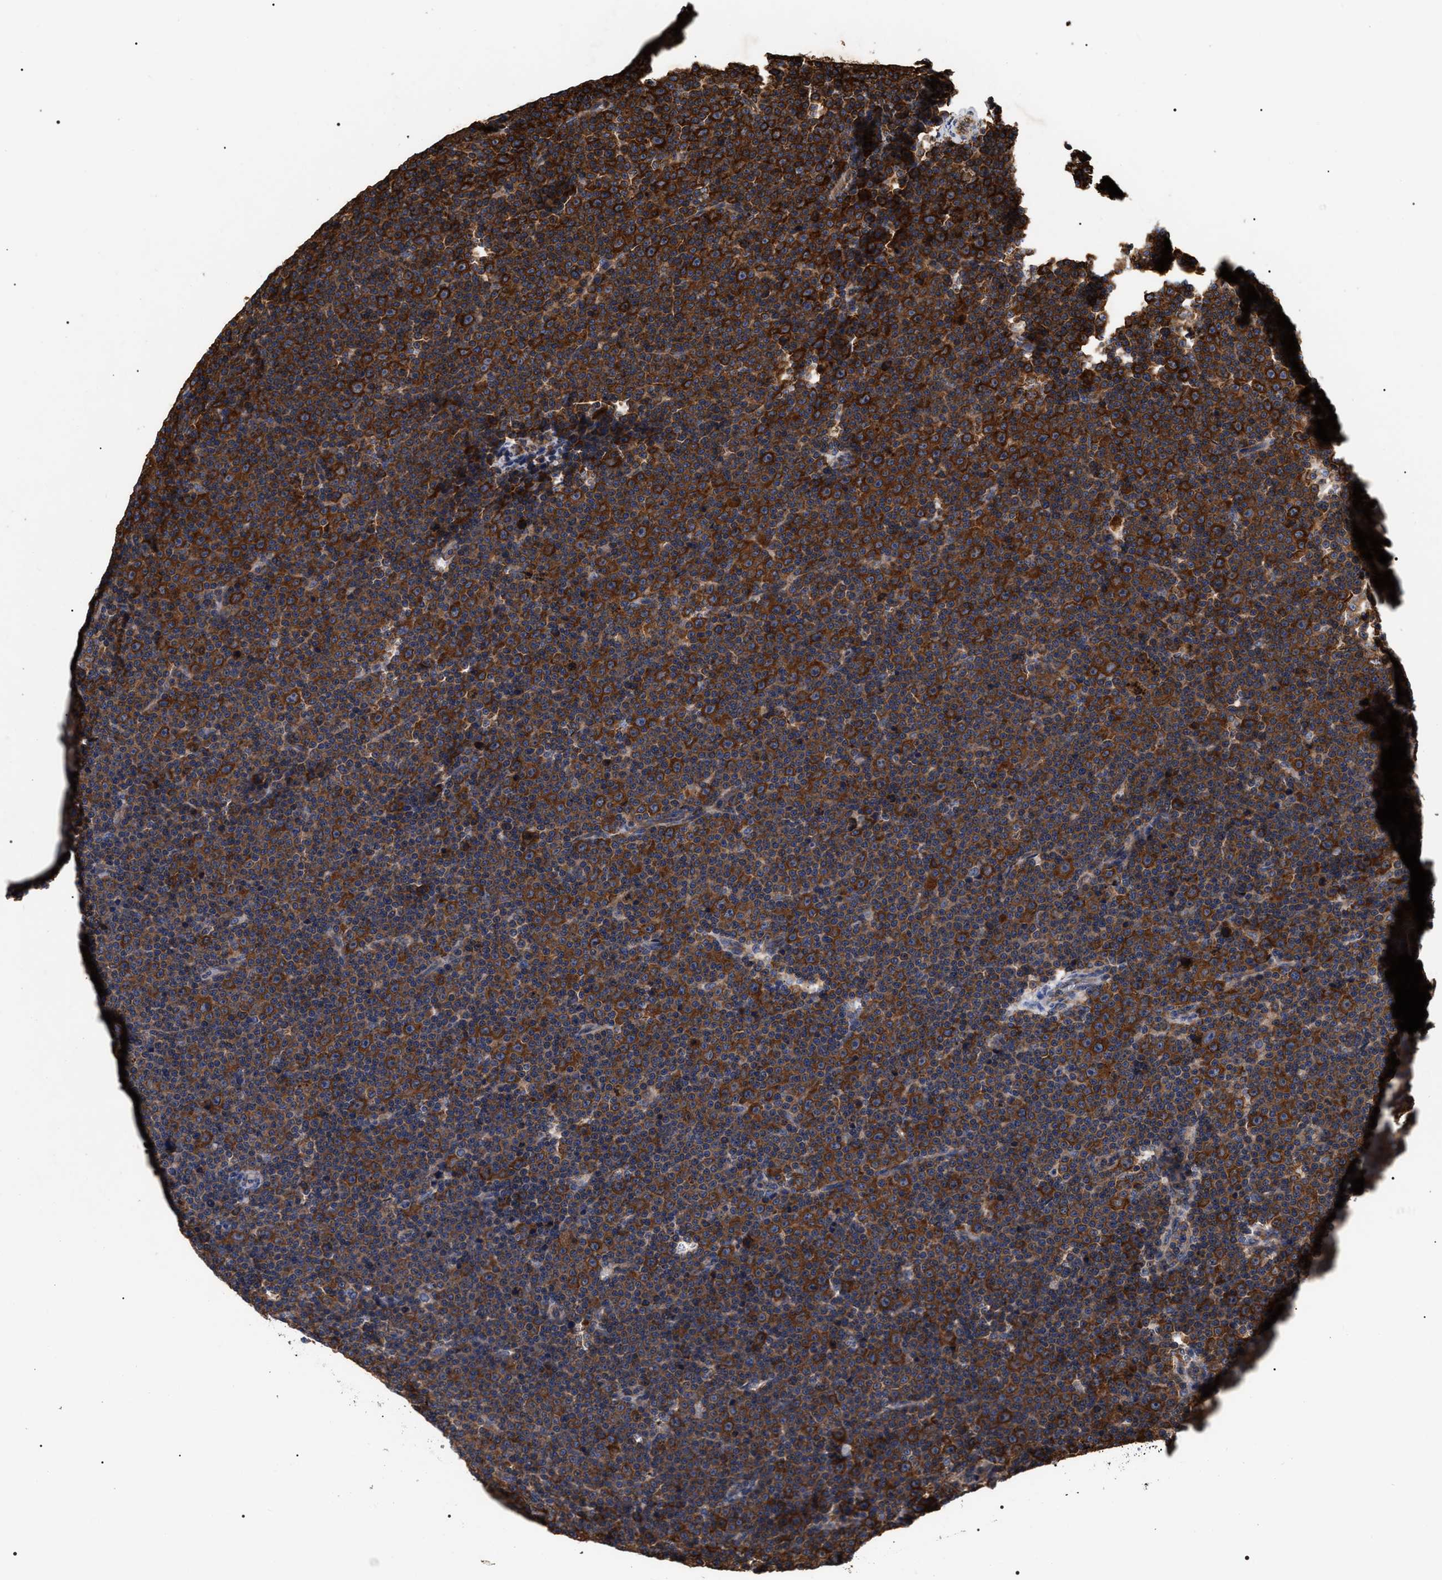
{"staining": {"intensity": "strong", "quantity": ">75%", "location": "cytoplasmic/membranous"}, "tissue": "lymphoma", "cell_type": "Tumor cells", "image_type": "cancer", "snomed": [{"axis": "morphology", "description": "Malignant lymphoma, non-Hodgkin's type, Low grade"}, {"axis": "topography", "description": "Lymph node"}], "caption": "IHC micrograph of neoplastic tissue: human low-grade malignant lymphoma, non-Hodgkin's type stained using immunohistochemistry (IHC) demonstrates high levels of strong protein expression localized specifically in the cytoplasmic/membranous of tumor cells, appearing as a cytoplasmic/membranous brown color.", "gene": "SERBP1", "patient": {"sex": "female", "age": 67}}